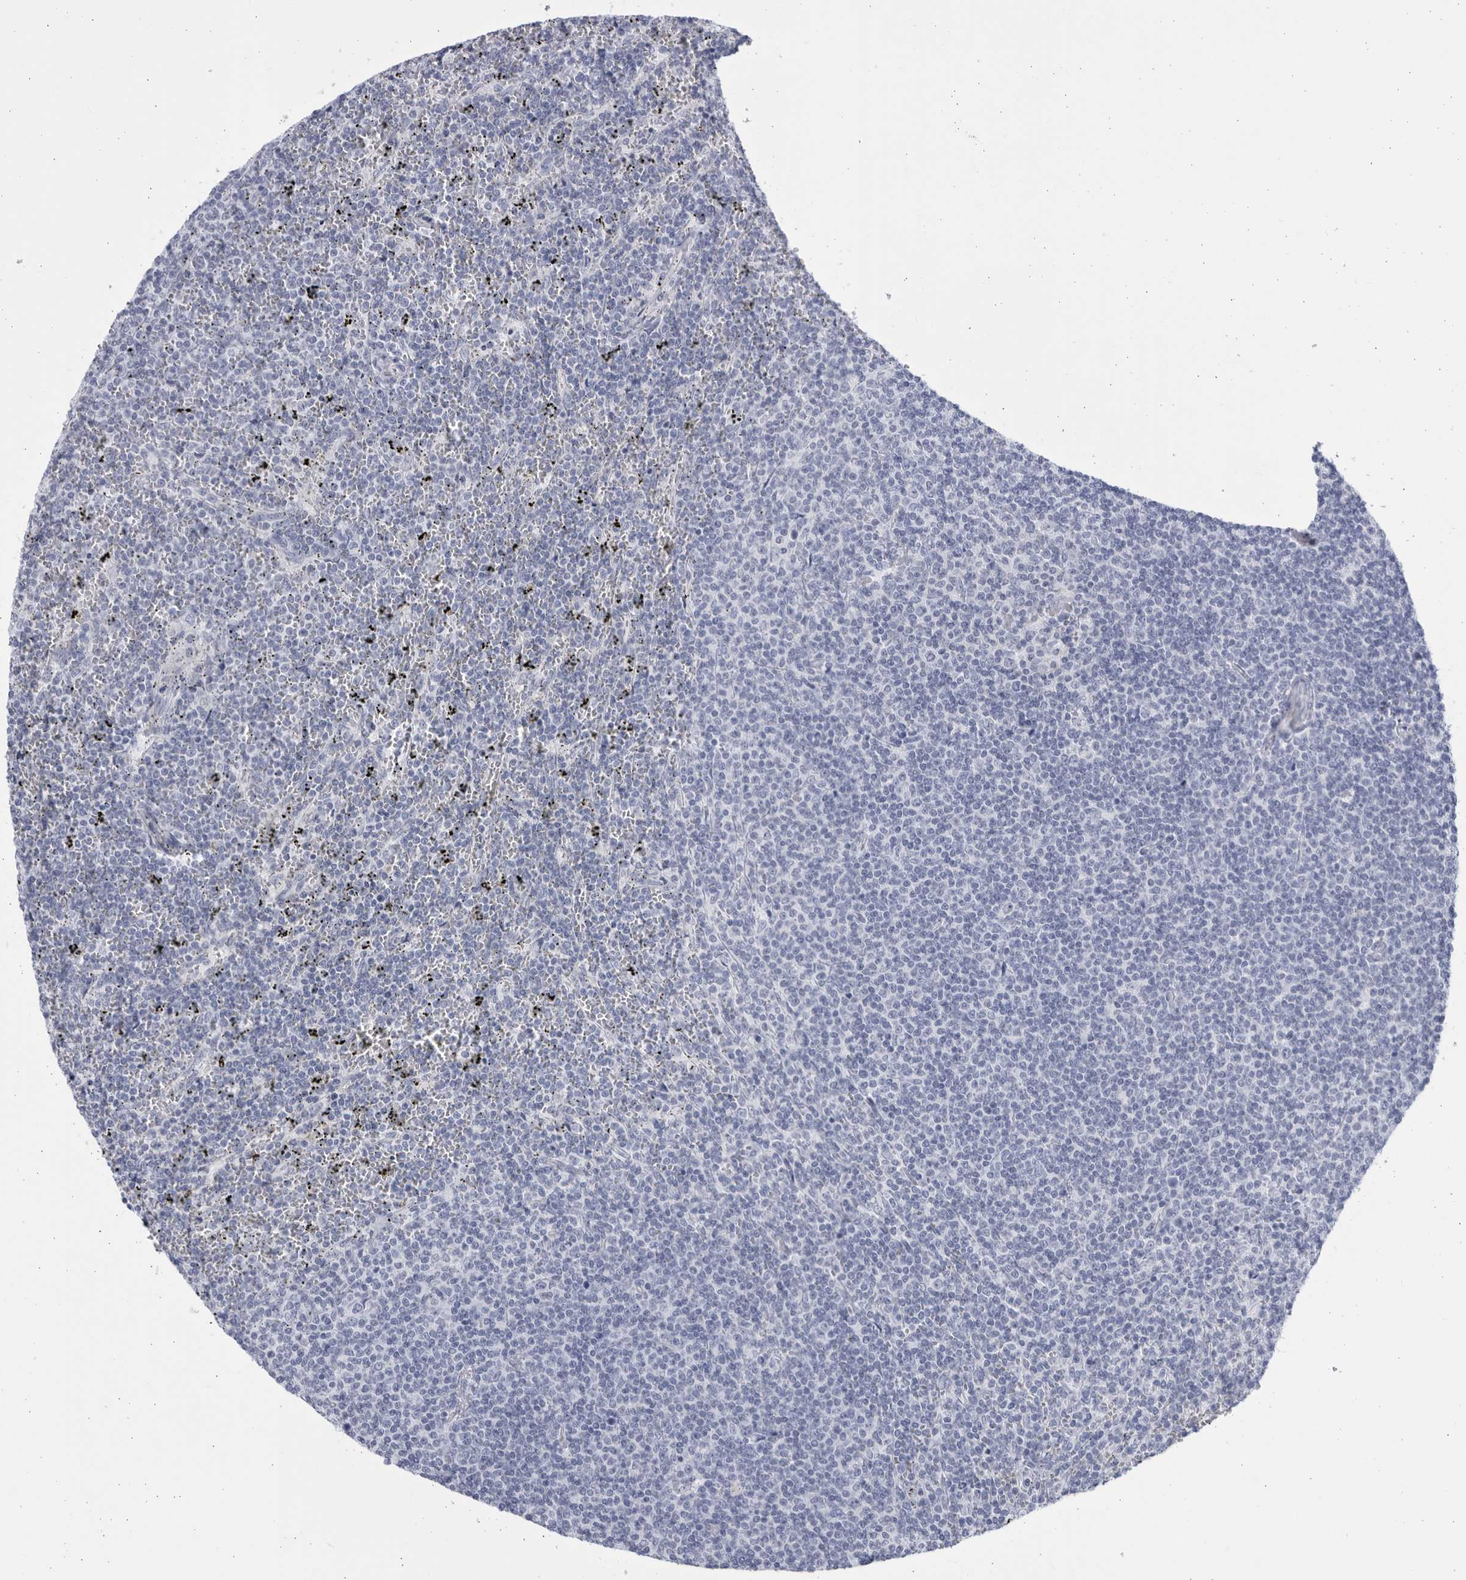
{"staining": {"intensity": "negative", "quantity": "none", "location": "none"}, "tissue": "lymphoma", "cell_type": "Tumor cells", "image_type": "cancer", "snomed": [{"axis": "morphology", "description": "Malignant lymphoma, non-Hodgkin's type, Low grade"}, {"axis": "topography", "description": "Spleen"}], "caption": "High magnification brightfield microscopy of lymphoma stained with DAB (3,3'-diaminobenzidine) (brown) and counterstained with hematoxylin (blue): tumor cells show no significant expression.", "gene": "CCDC181", "patient": {"sex": "female", "age": 50}}